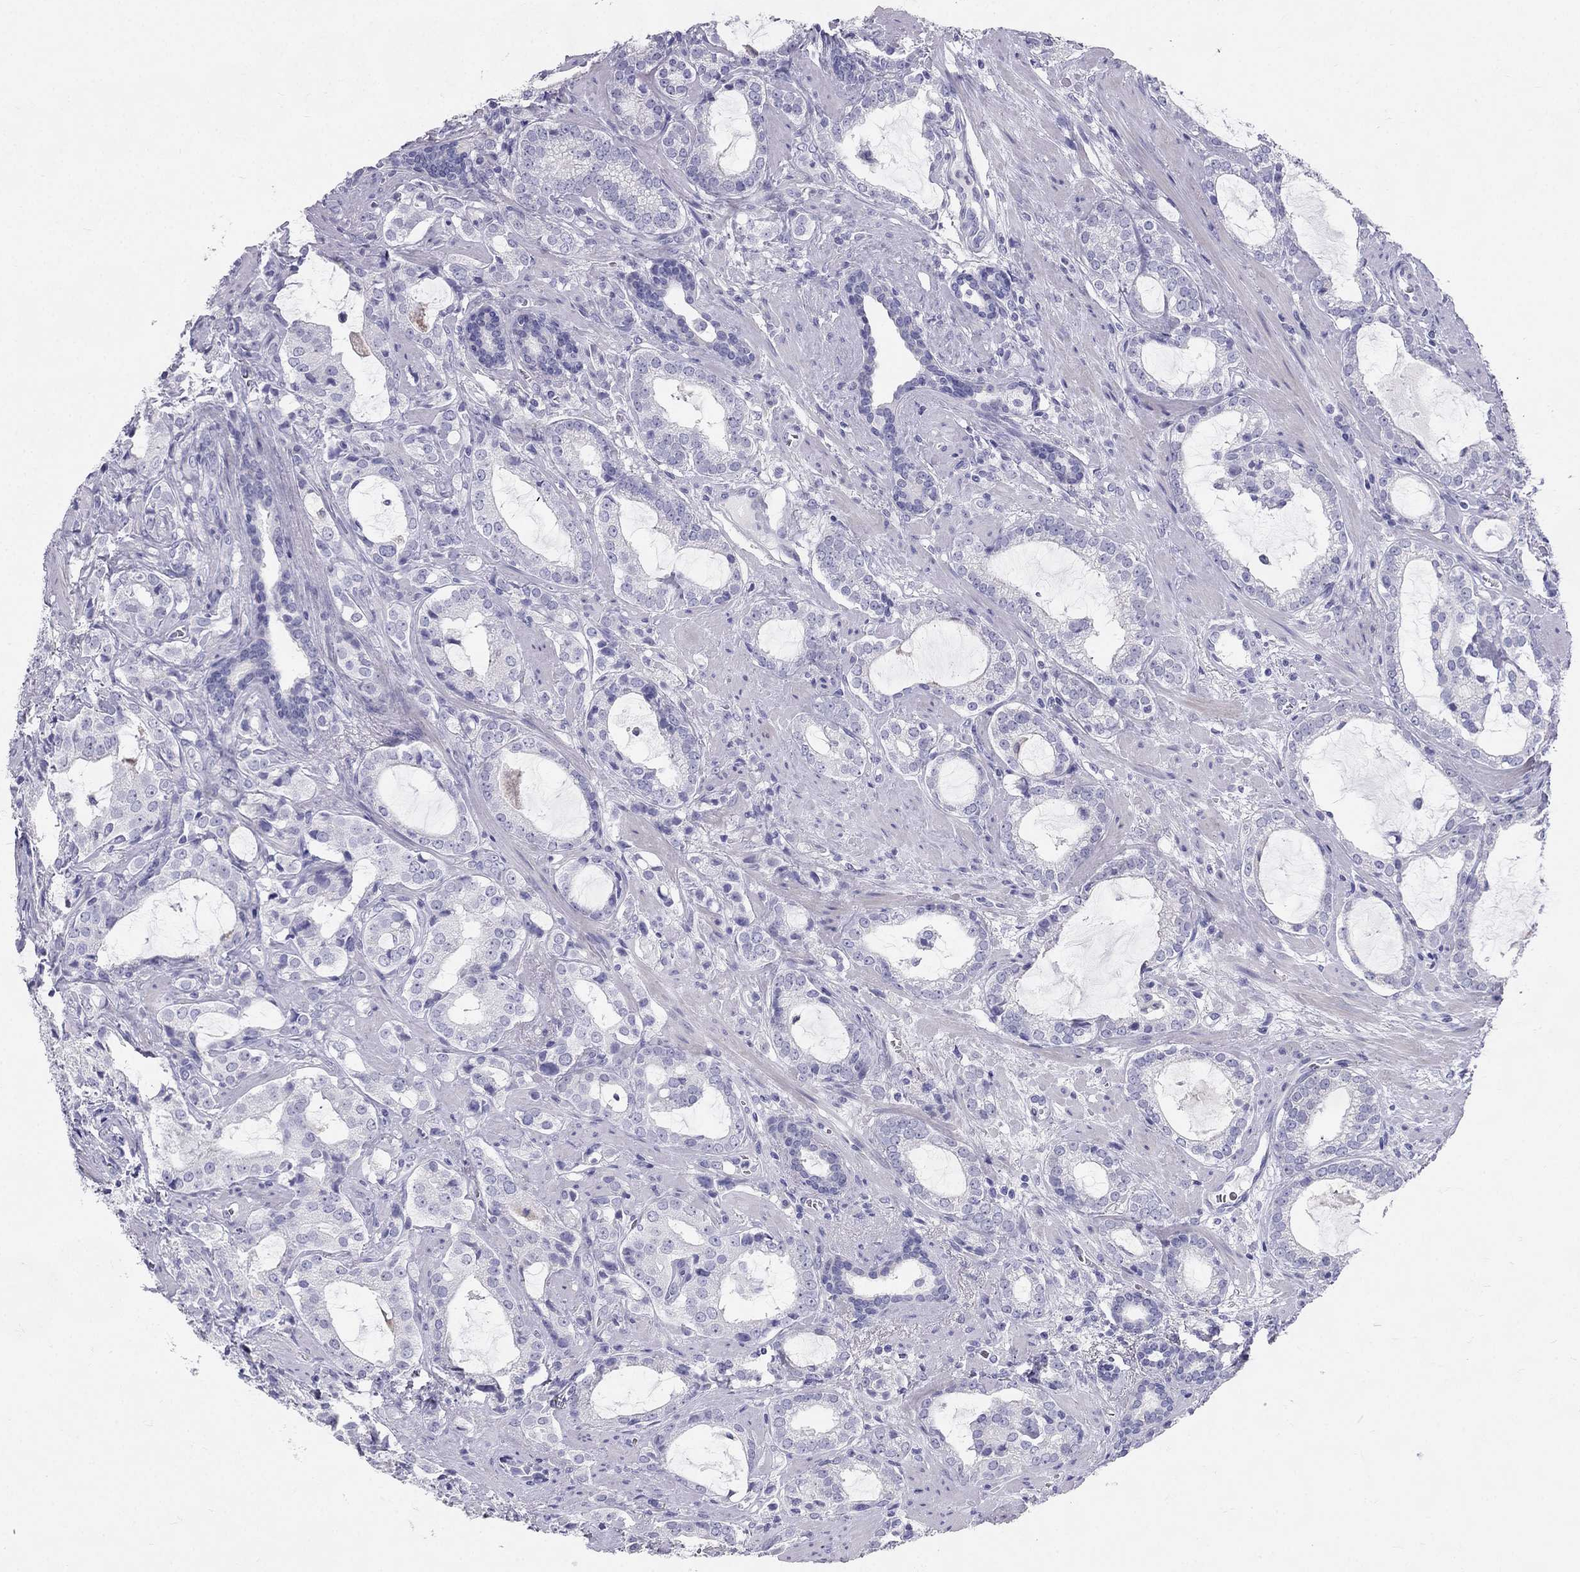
{"staining": {"intensity": "negative", "quantity": "none", "location": "none"}, "tissue": "prostate cancer", "cell_type": "Tumor cells", "image_type": "cancer", "snomed": [{"axis": "morphology", "description": "Adenocarcinoma, NOS"}, {"axis": "topography", "description": "Prostate"}], "caption": "Adenocarcinoma (prostate) stained for a protein using immunohistochemistry shows no expression tumor cells.", "gene": "RFLNA", "patient": {"sex": "male", "age": 66}}